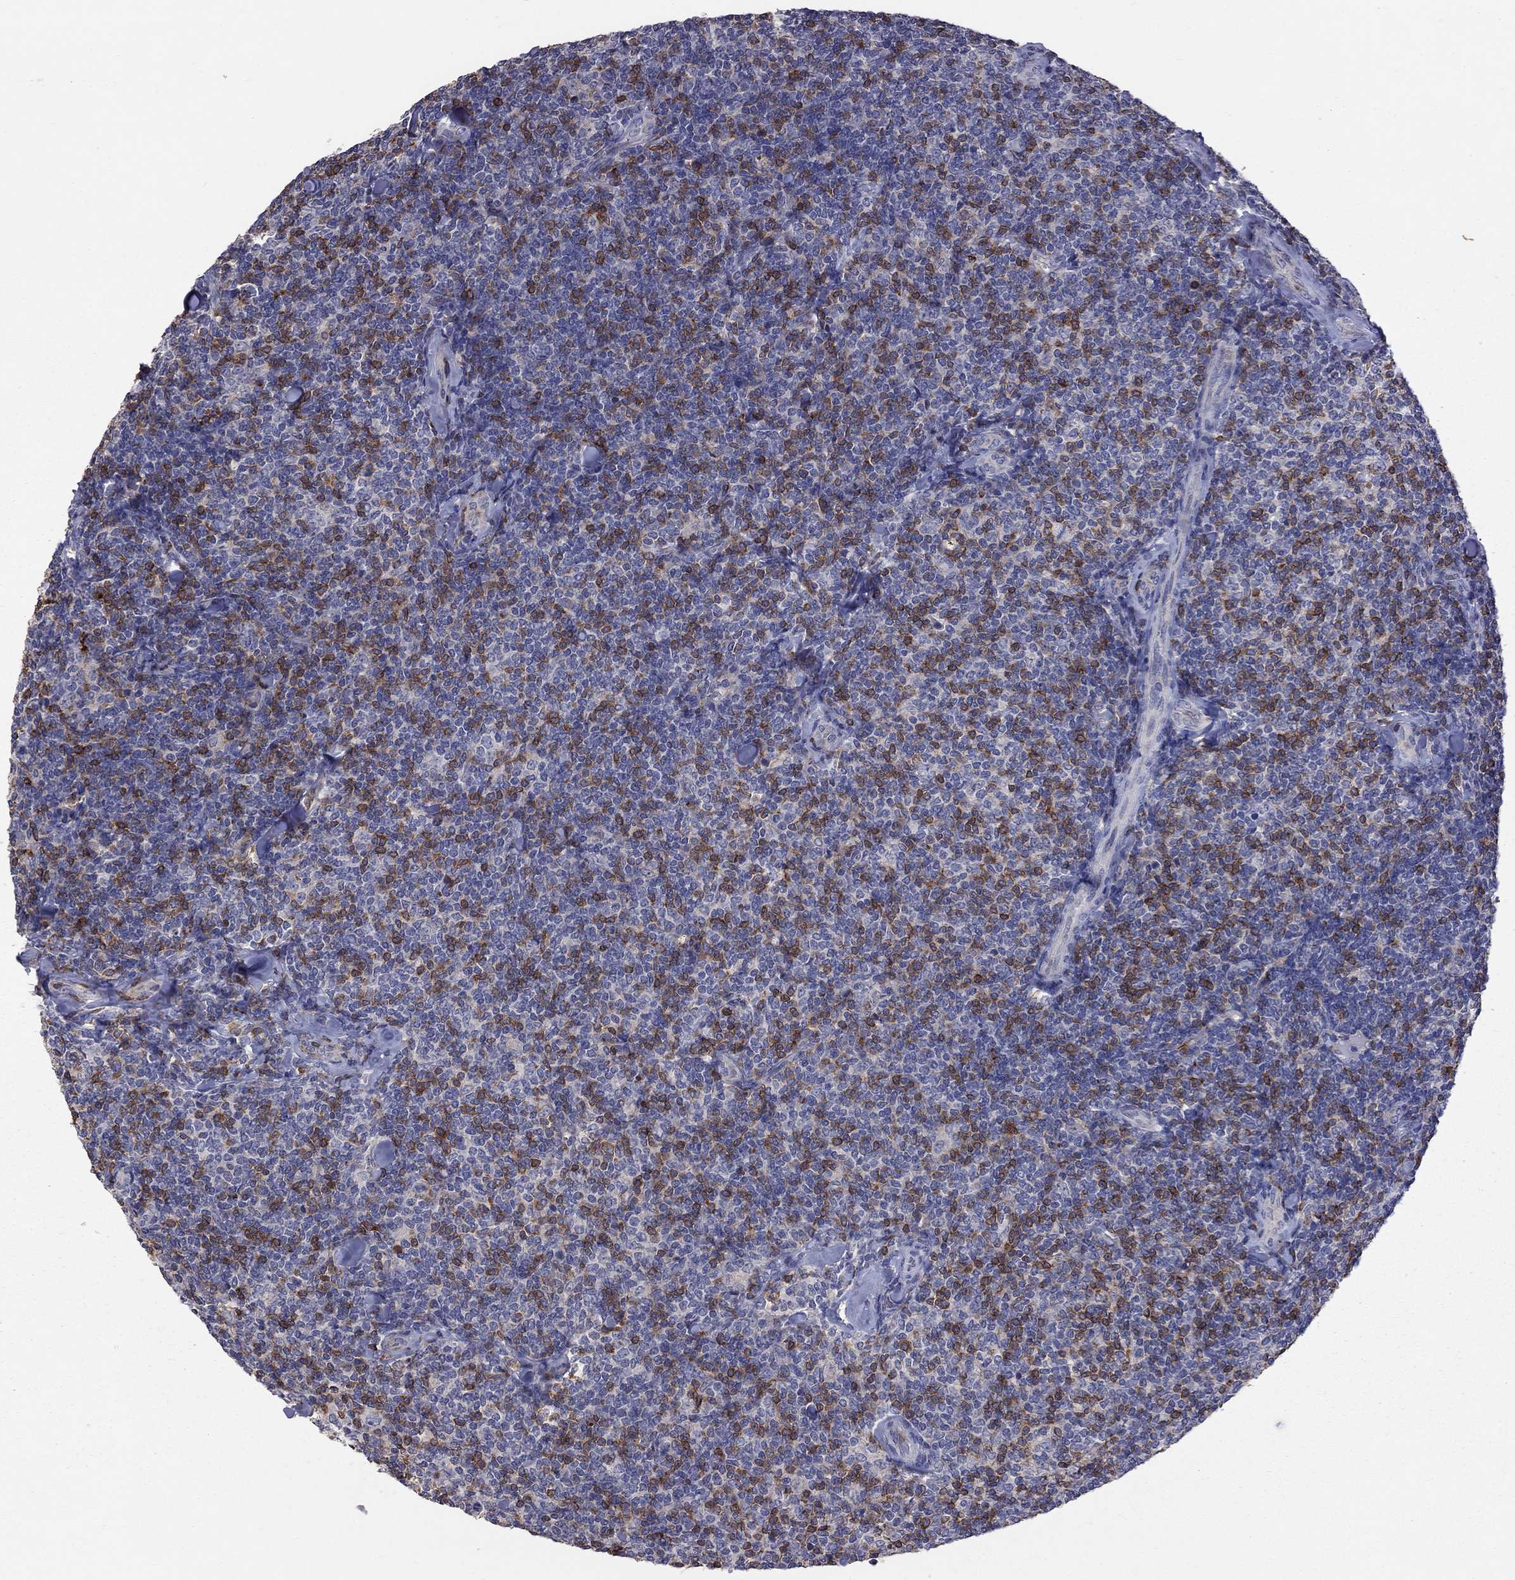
{"staining": {"intensity": "negative", "quantity": "none", "location": "none"}, "tissue": "lymphoma", "cell_type": "Tumor cells", "image_type": "cancer", "snomed": [{"axis": "morphology", "description": "Malignant lymphoma, non-Hodgkin's type, Low grade"}, {"axis": "topography", "description": "Lymph node"}], "caption": "This photomicrograph is of lymphoma stained with immunohistochemistry (IHC) to label a protein in brown with the nuclei are counter-stained blue. There is no expression in tumor cells.", "gene": "IPCEF1", "patient": {"sex": "female", "age": 56}}